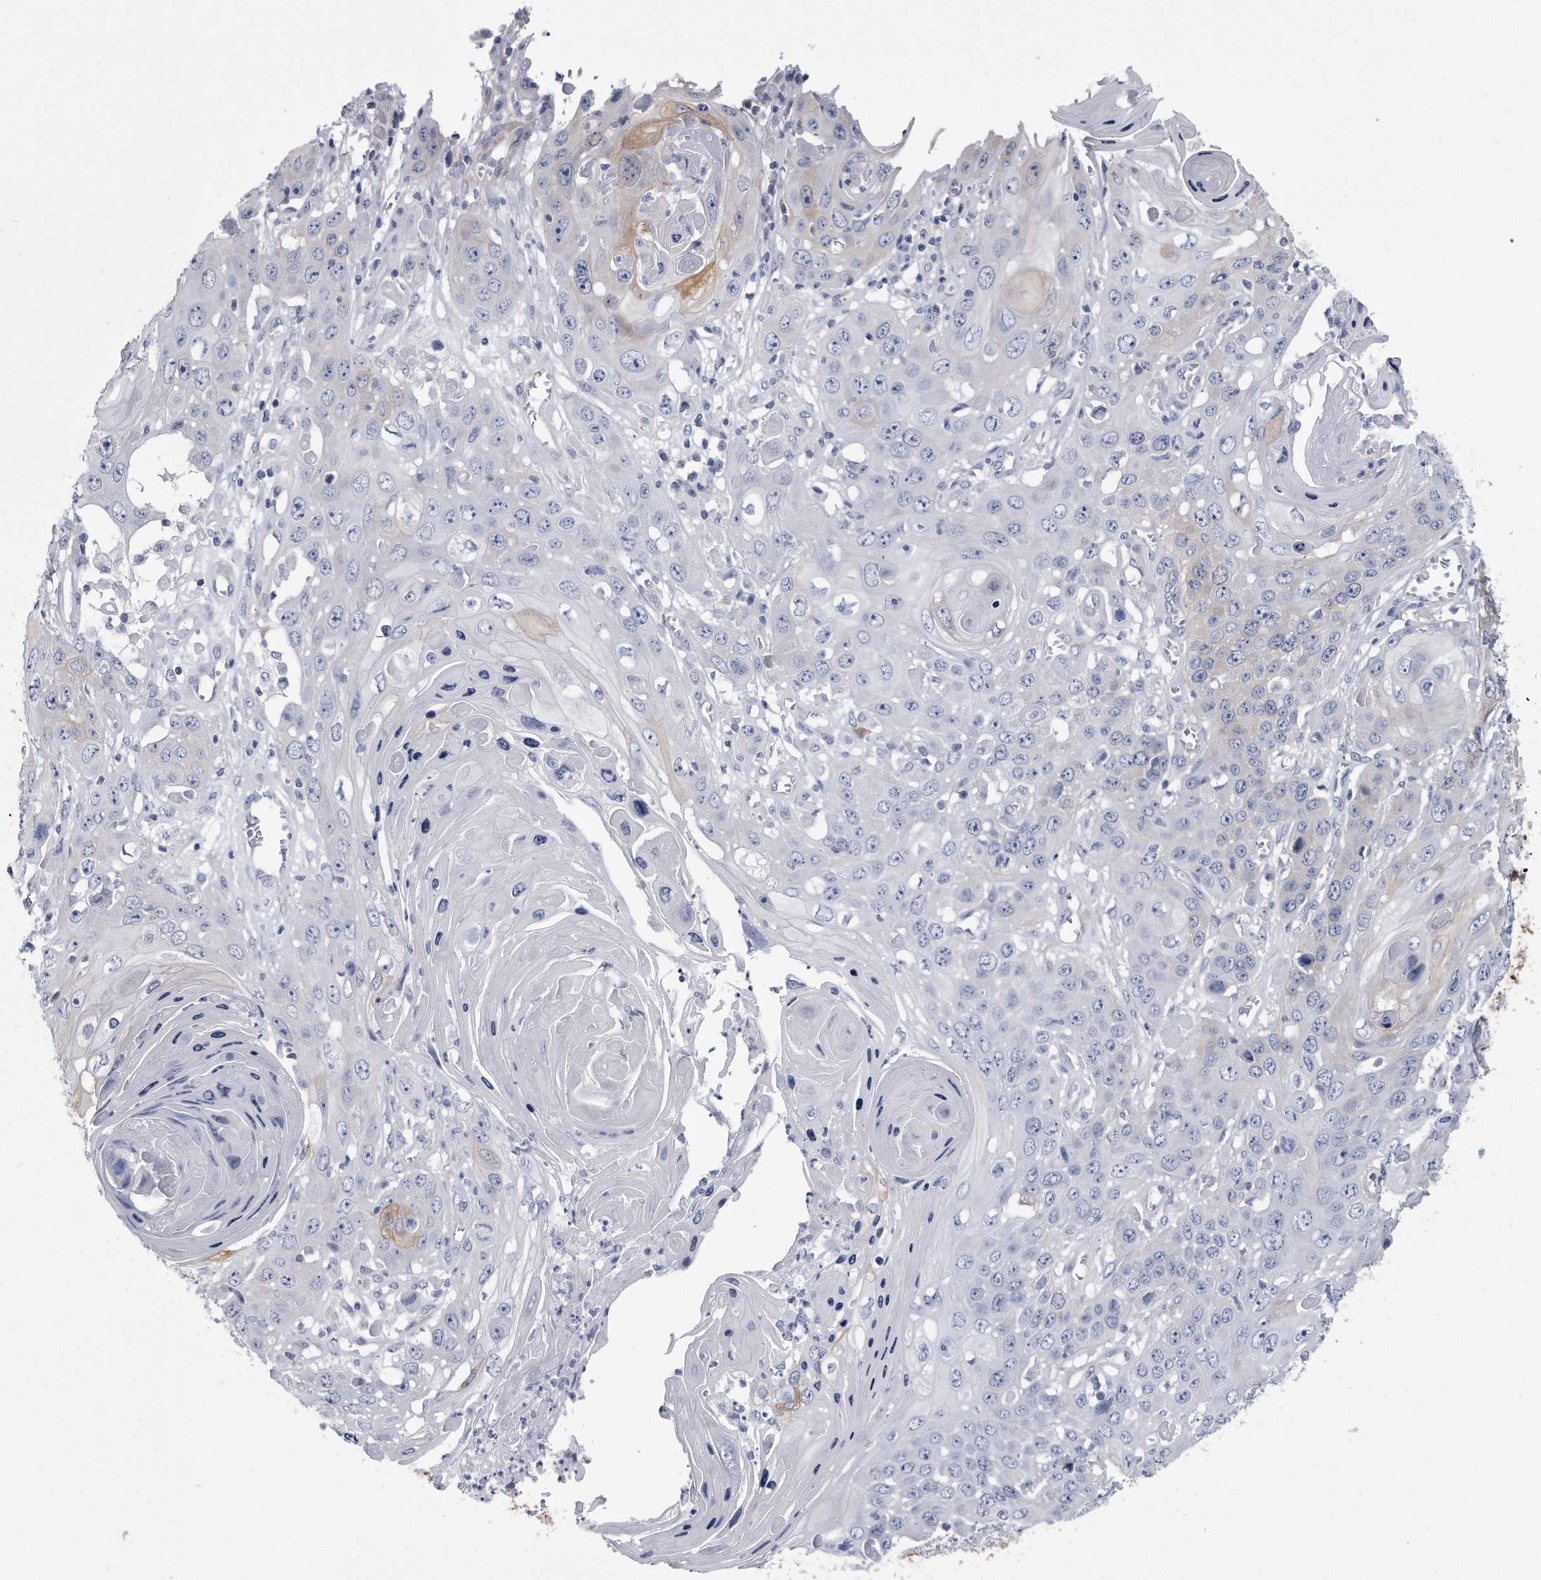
{"staining": {"intensity": "negative", "quantity": "none", "location": "none"}, "tissue": "skin cancer", "cell_type": "Tumor cells", "image_type": "cancer", "snomed": [{"axis": "morphology", "description": "Squamous cell carcinoma, NOS"}, {"axis": "topography", "description": "Skin"}], "caption": "DAB immunohistochemical staining of skin cancer demonstrates no significant expression in tumor cells. (DAB immunohistochemistry, high magnification).", "gene": "PYGB", "patient": {"sex": "male", "age": 55}}